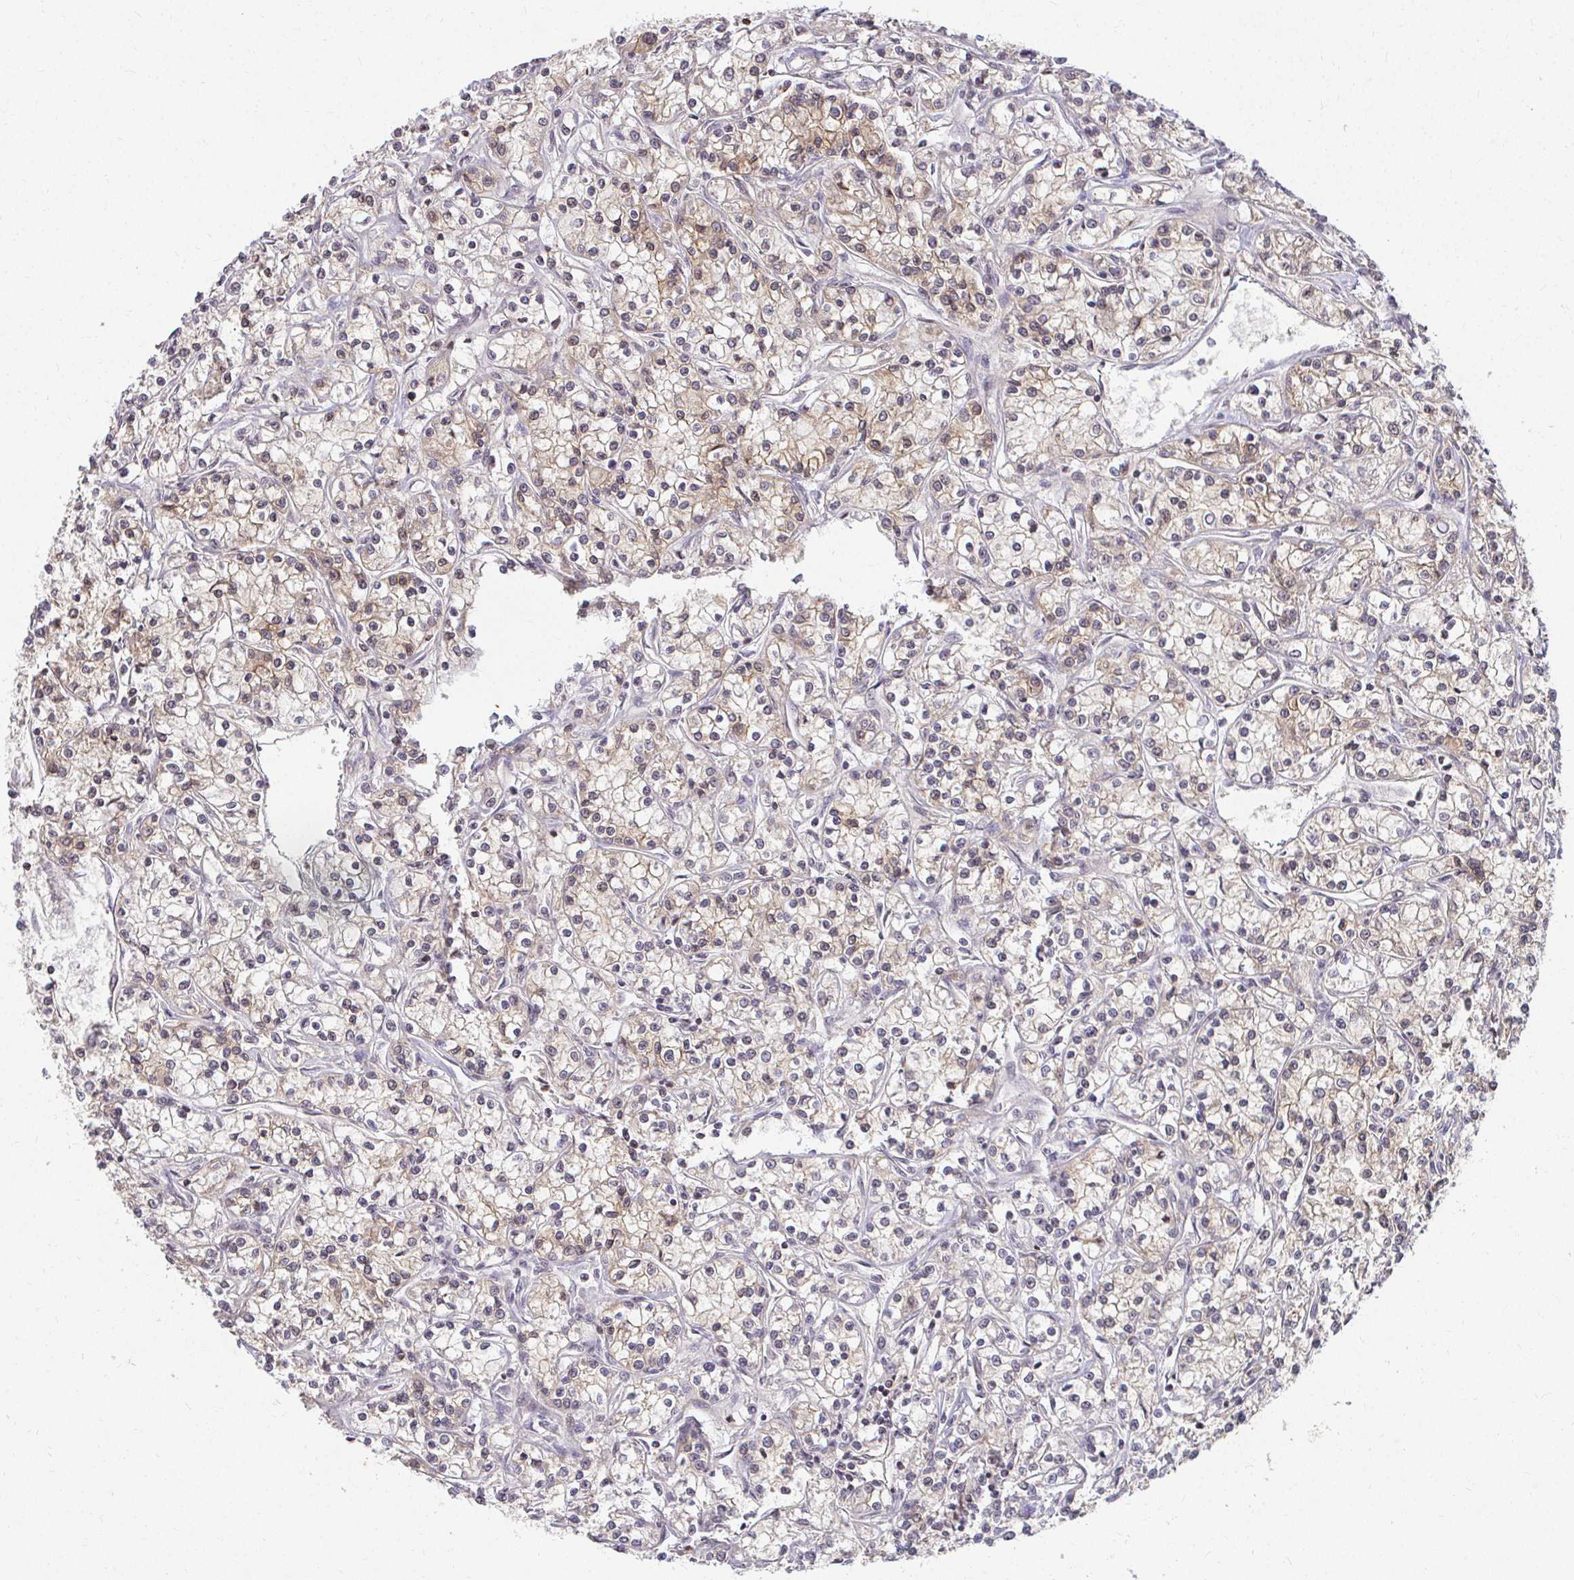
{"staining": {"intensity": "weak", "quantity": "25%-75%", "location": "cytoplasmic/membranous"}, "tissue": "renal cancer", "cell_type": "Tumor cells", "image_type": "cancer", "snomed": [{"axis": "morphology", "description": "Adenocarcinoma, NOS"}, {"axis": "topography", "description": "Kidney"}], "caption": "Human renal cancer (adenocarcinoma) stained with a protein marker demonstrates weak staining in tumor cells.", "gene": "ANK3", "patient": {"sex": "female", "age": 59}}